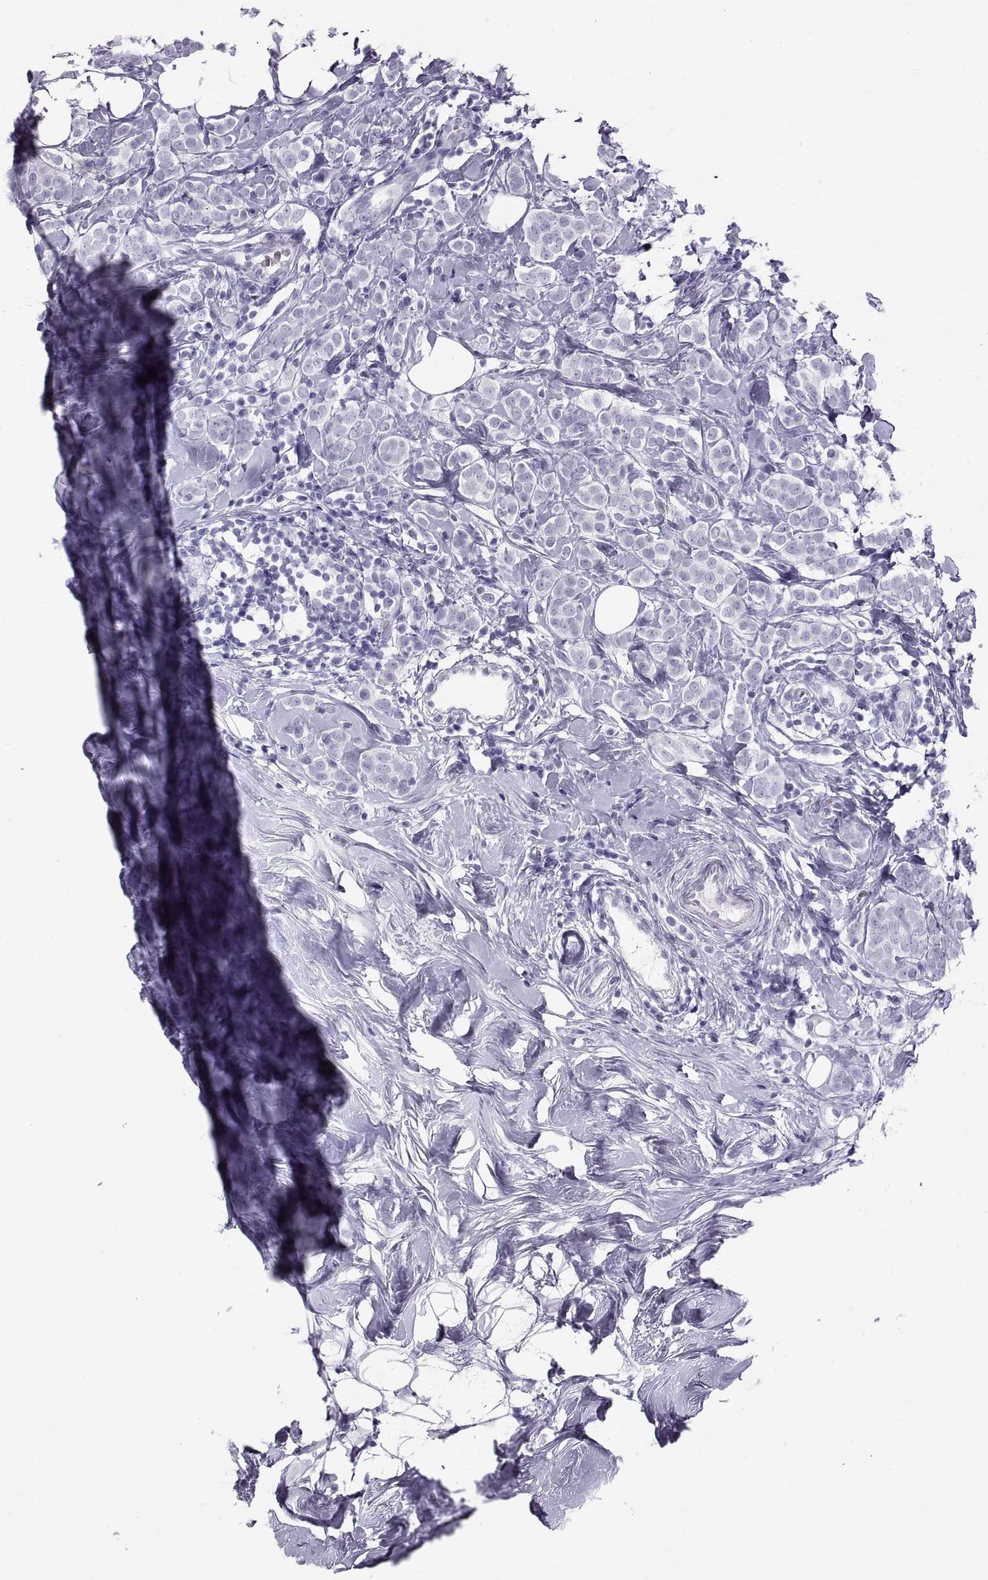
{"staining": {"intensity": "negative", "quantity": "none", "location": "none"}, "tissue": "breast cancer", "cell_type": "Tumor cells", "image_type": "cancer", "snomed": [{"axis": "morphology", "description": "Lobular carcinoma"}, {"axis": "topography", "description": "Breast"}], "caption": "Immunohistochemical staining of breast lobular carcinoma shows no significant staining in tumor cells.", "gene": "SEMG1", "patient": {"sex": "female", "age": 49}}